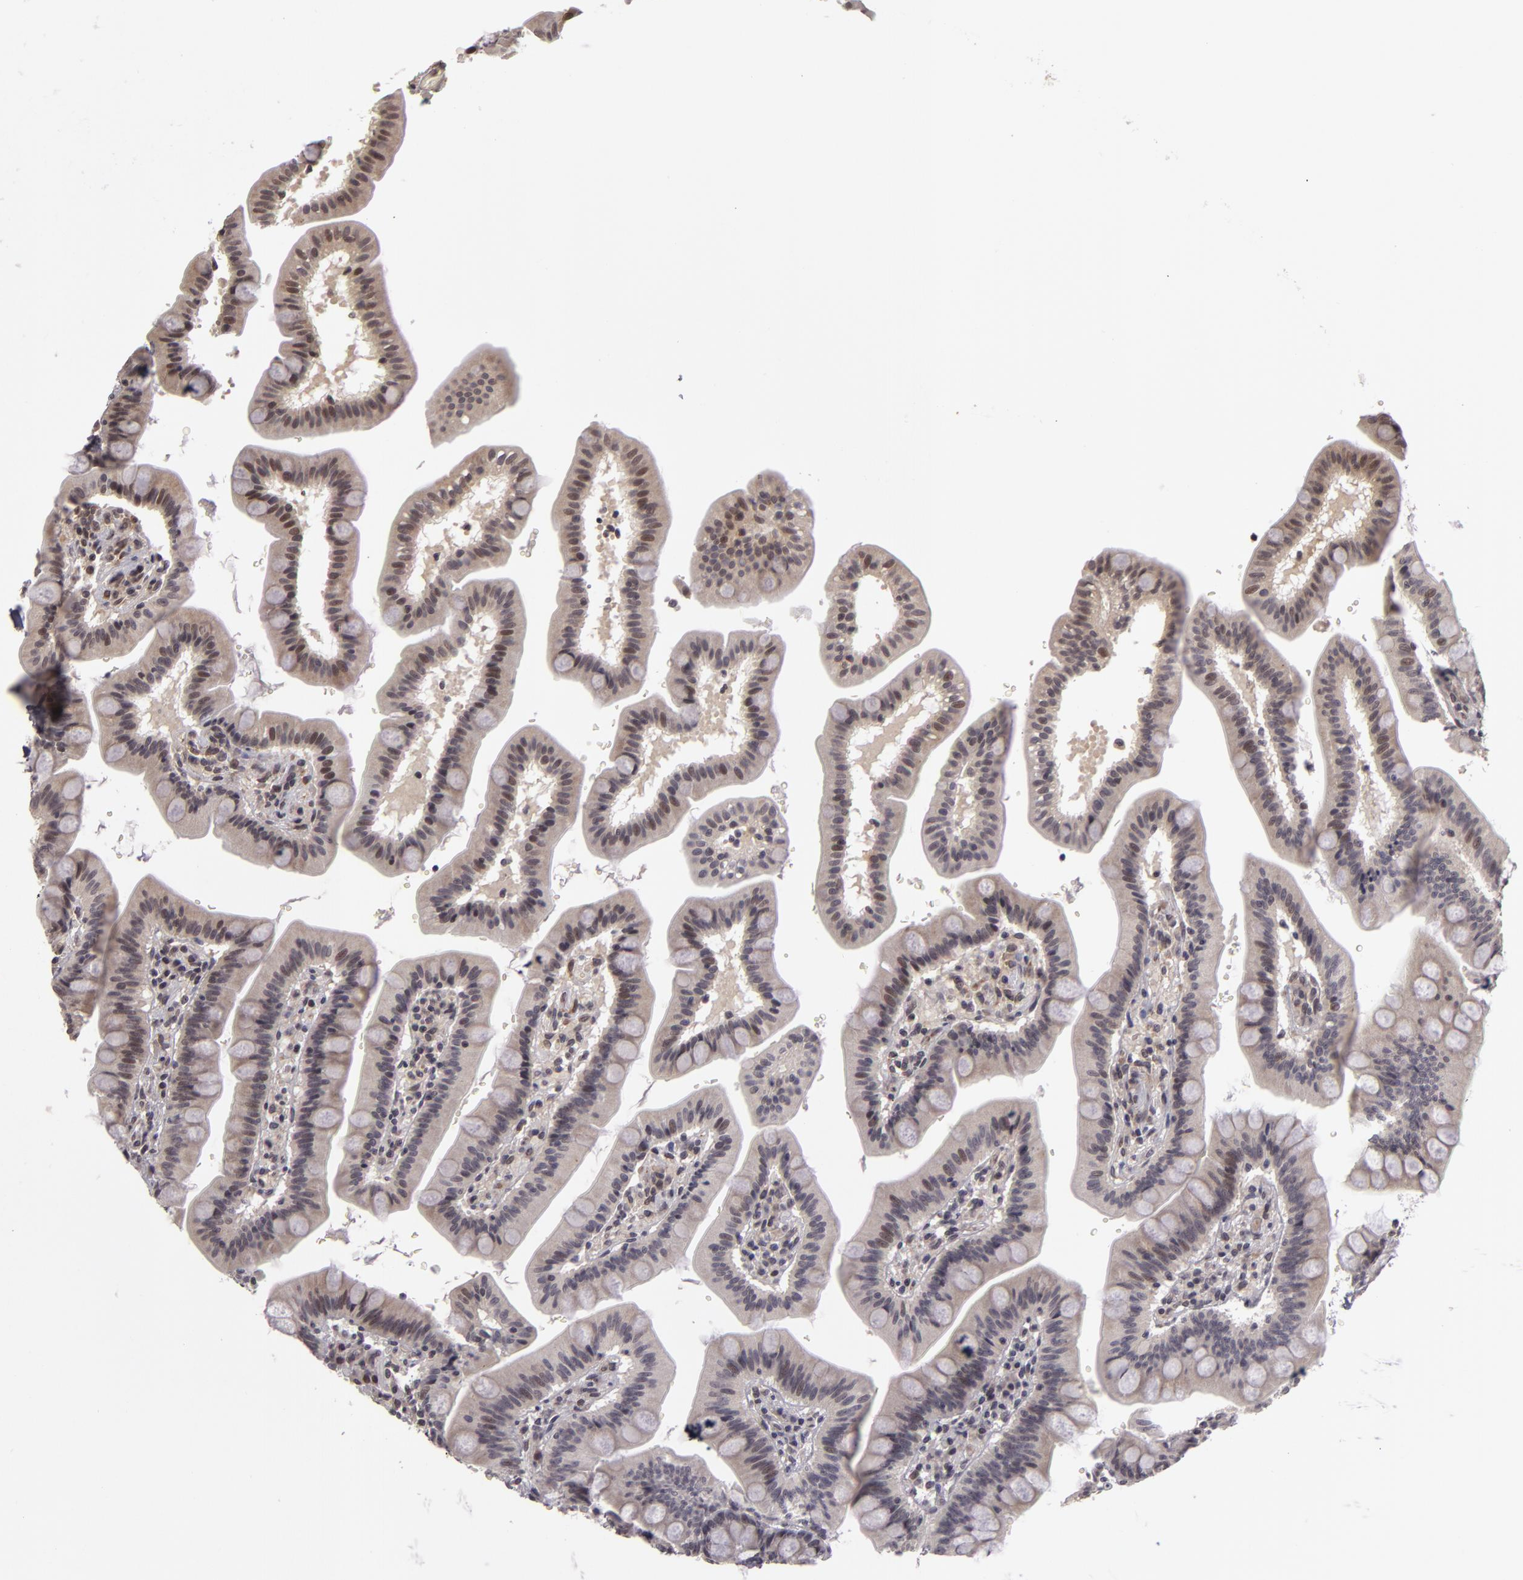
{"staining": {"intensity": "moderate", "quantity": ">75%", "location": "nuclear"}, "tissue": "duodenum", "cell_type": "Glandular cells", "image_type": "normal", "snomed": [{"axis": "morphology", "description": "Normal tissue, NOS"}, {"axis": "topography", "description": "Pancreas"}, {"axis": "topography", "description": "Duodenum"}], "caption": "Immunohistochemistry (IHC) micrograph of benign human duodenum stained for a protein (brown), which exhibits medium levels of moderate nuclear expression in approximately >75% of glandular cells.", "gene": "ZNF133", "patient": {"sex": "male", "age": 79}}